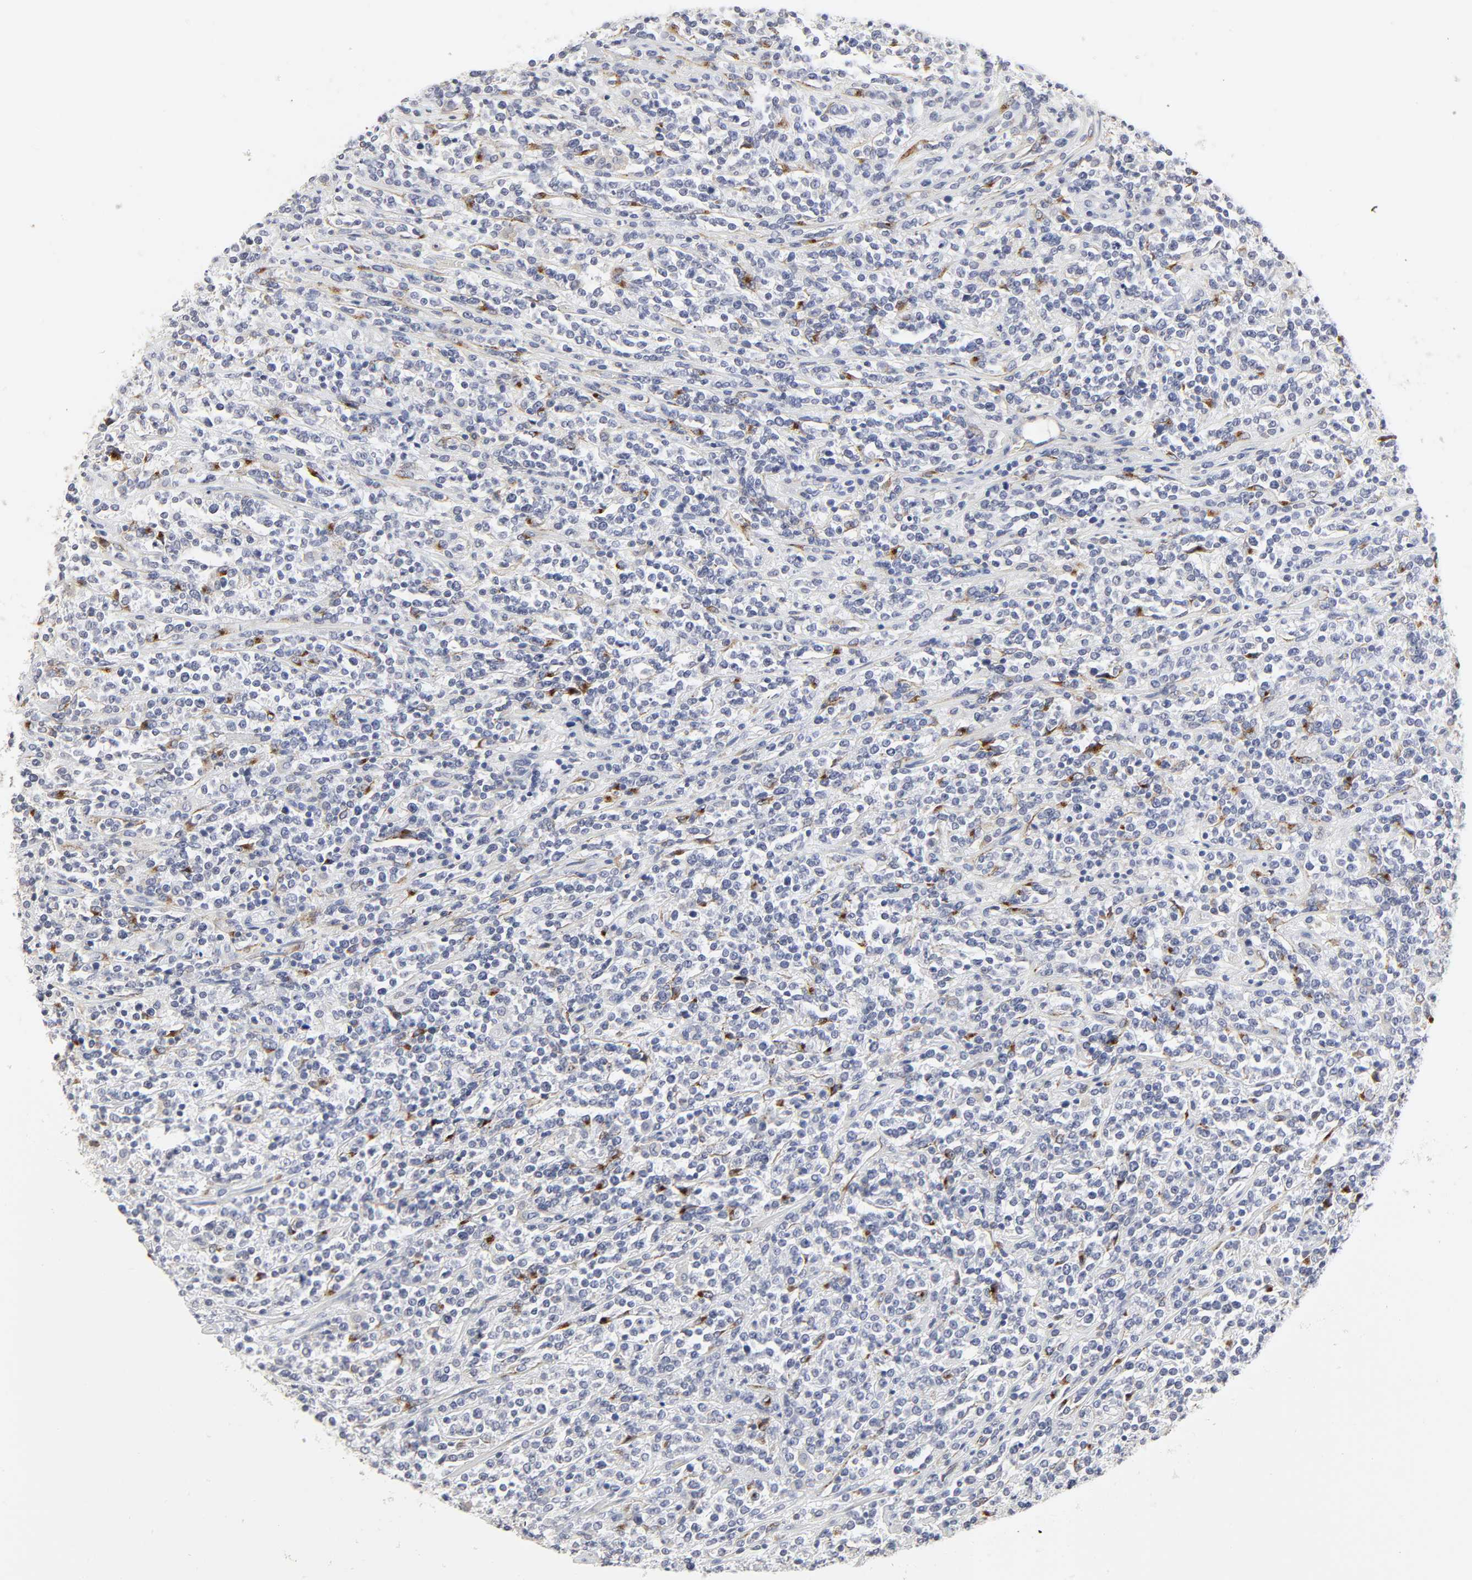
{"staining": {"intensity": "negative", "quantity": "none", "location": "none"}, "tissue": "lymphoma", "cell_type": "Tumor cells", "image_type": "cancer", "snomed": [{"axis": "morphology", "description": "Malignant lymphoma, non-Hodgkin's type, High grade"}, {"axis": "topography", "description": "Soft tissue"}], "caption": "High-grade malignant lymphoma, non-Hodgkin's type was stained to show a protein in brown. There is no significant expression in tumor cells.", "gene": "LRP1", "patient": {"sex": "male", "age": 18}}